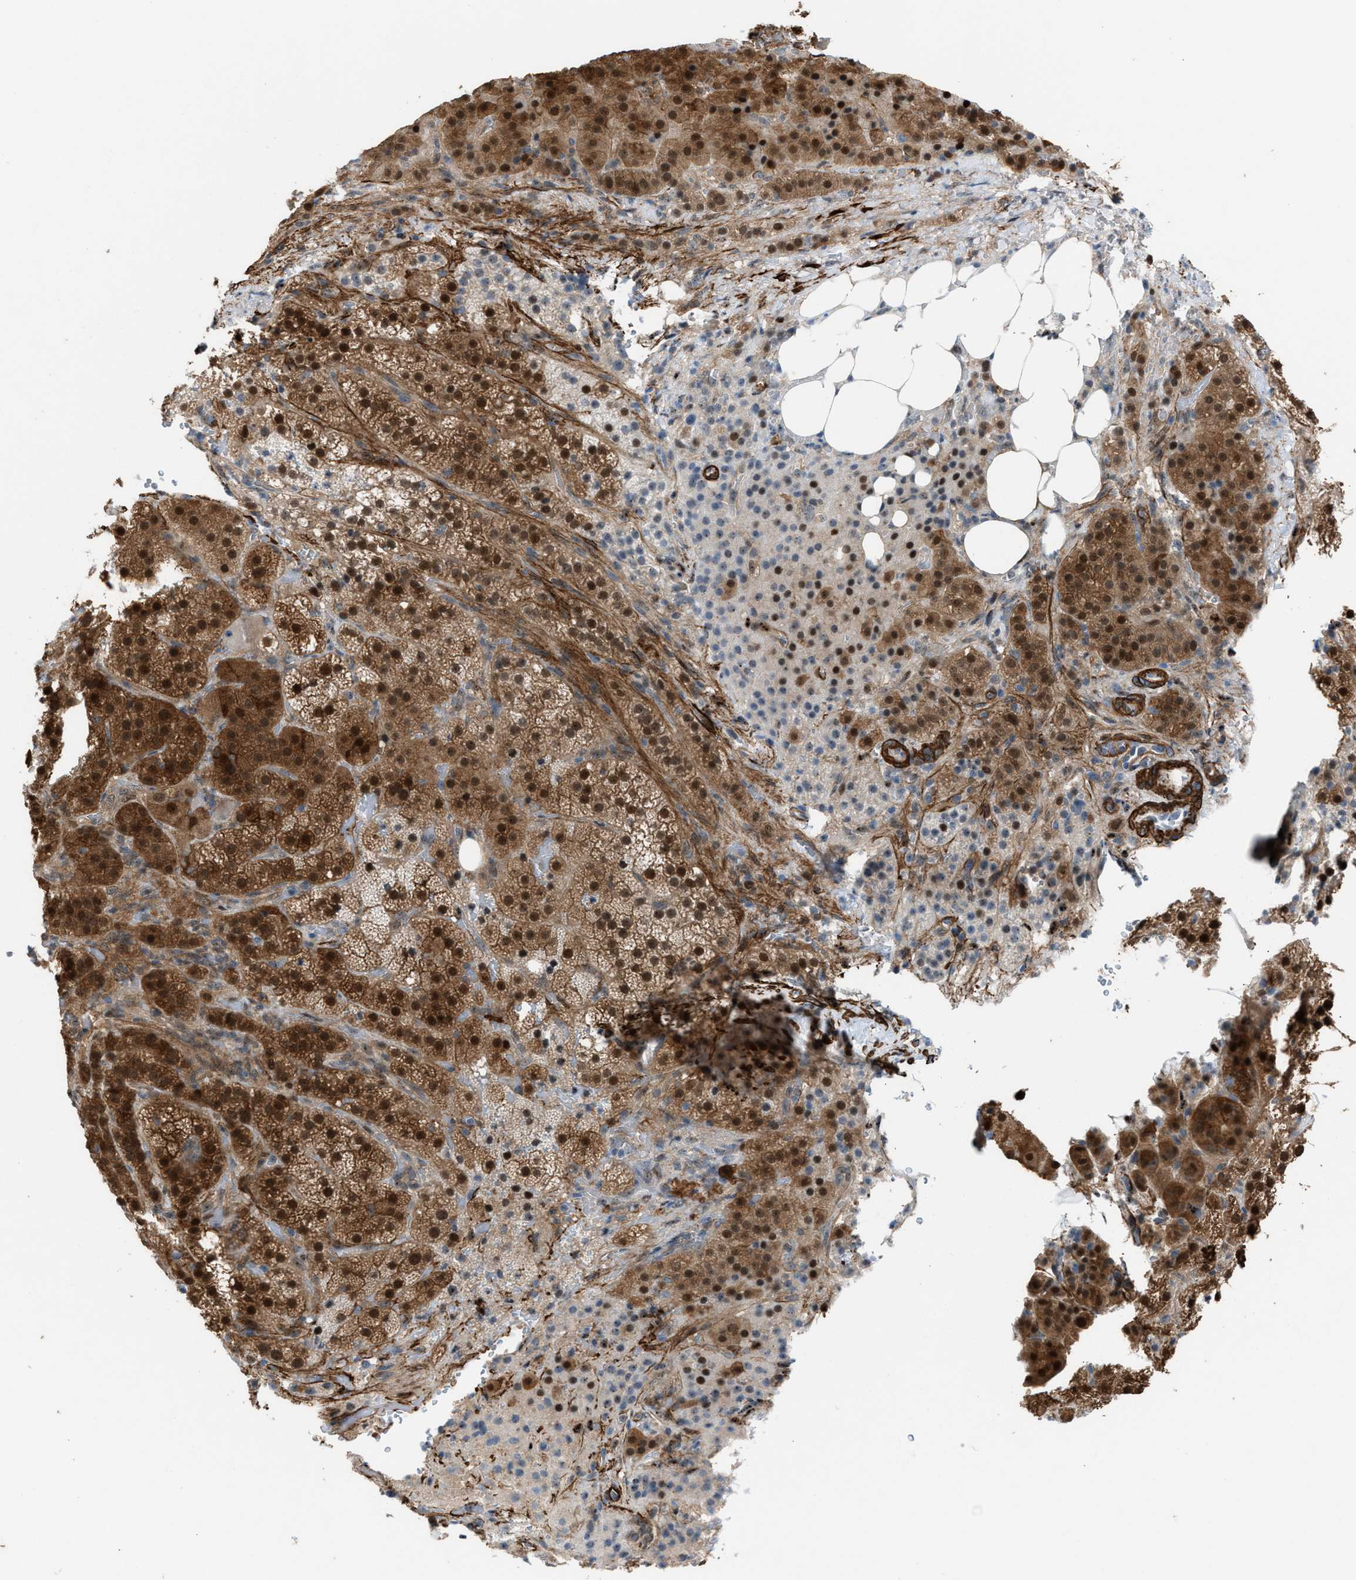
{"staining": {"intensity": "strong", "quantity": ">75%", "location": "cytoplasmic/membranous,nuclear"}, "tissue": "adrenal gland", "cell_type": "Glandular cells", "image_type": "normal", "snomed": [{"axis": "morphology", "description": "Normal tissue, NOS"}, {"axis": "topography", "description": "Adrenal gland"}], "caption": "The immunohistochemical stain shows strong cytoplasmic/membranous,nuclear expression in glandular cells of normal adrenal gland. (DAB (3,3'-diaminobenzidine) = brown stain, brightfield microscopy at high magnification).", "gene": "NQO2", "patient": {"sex": "female", "age": 59}}